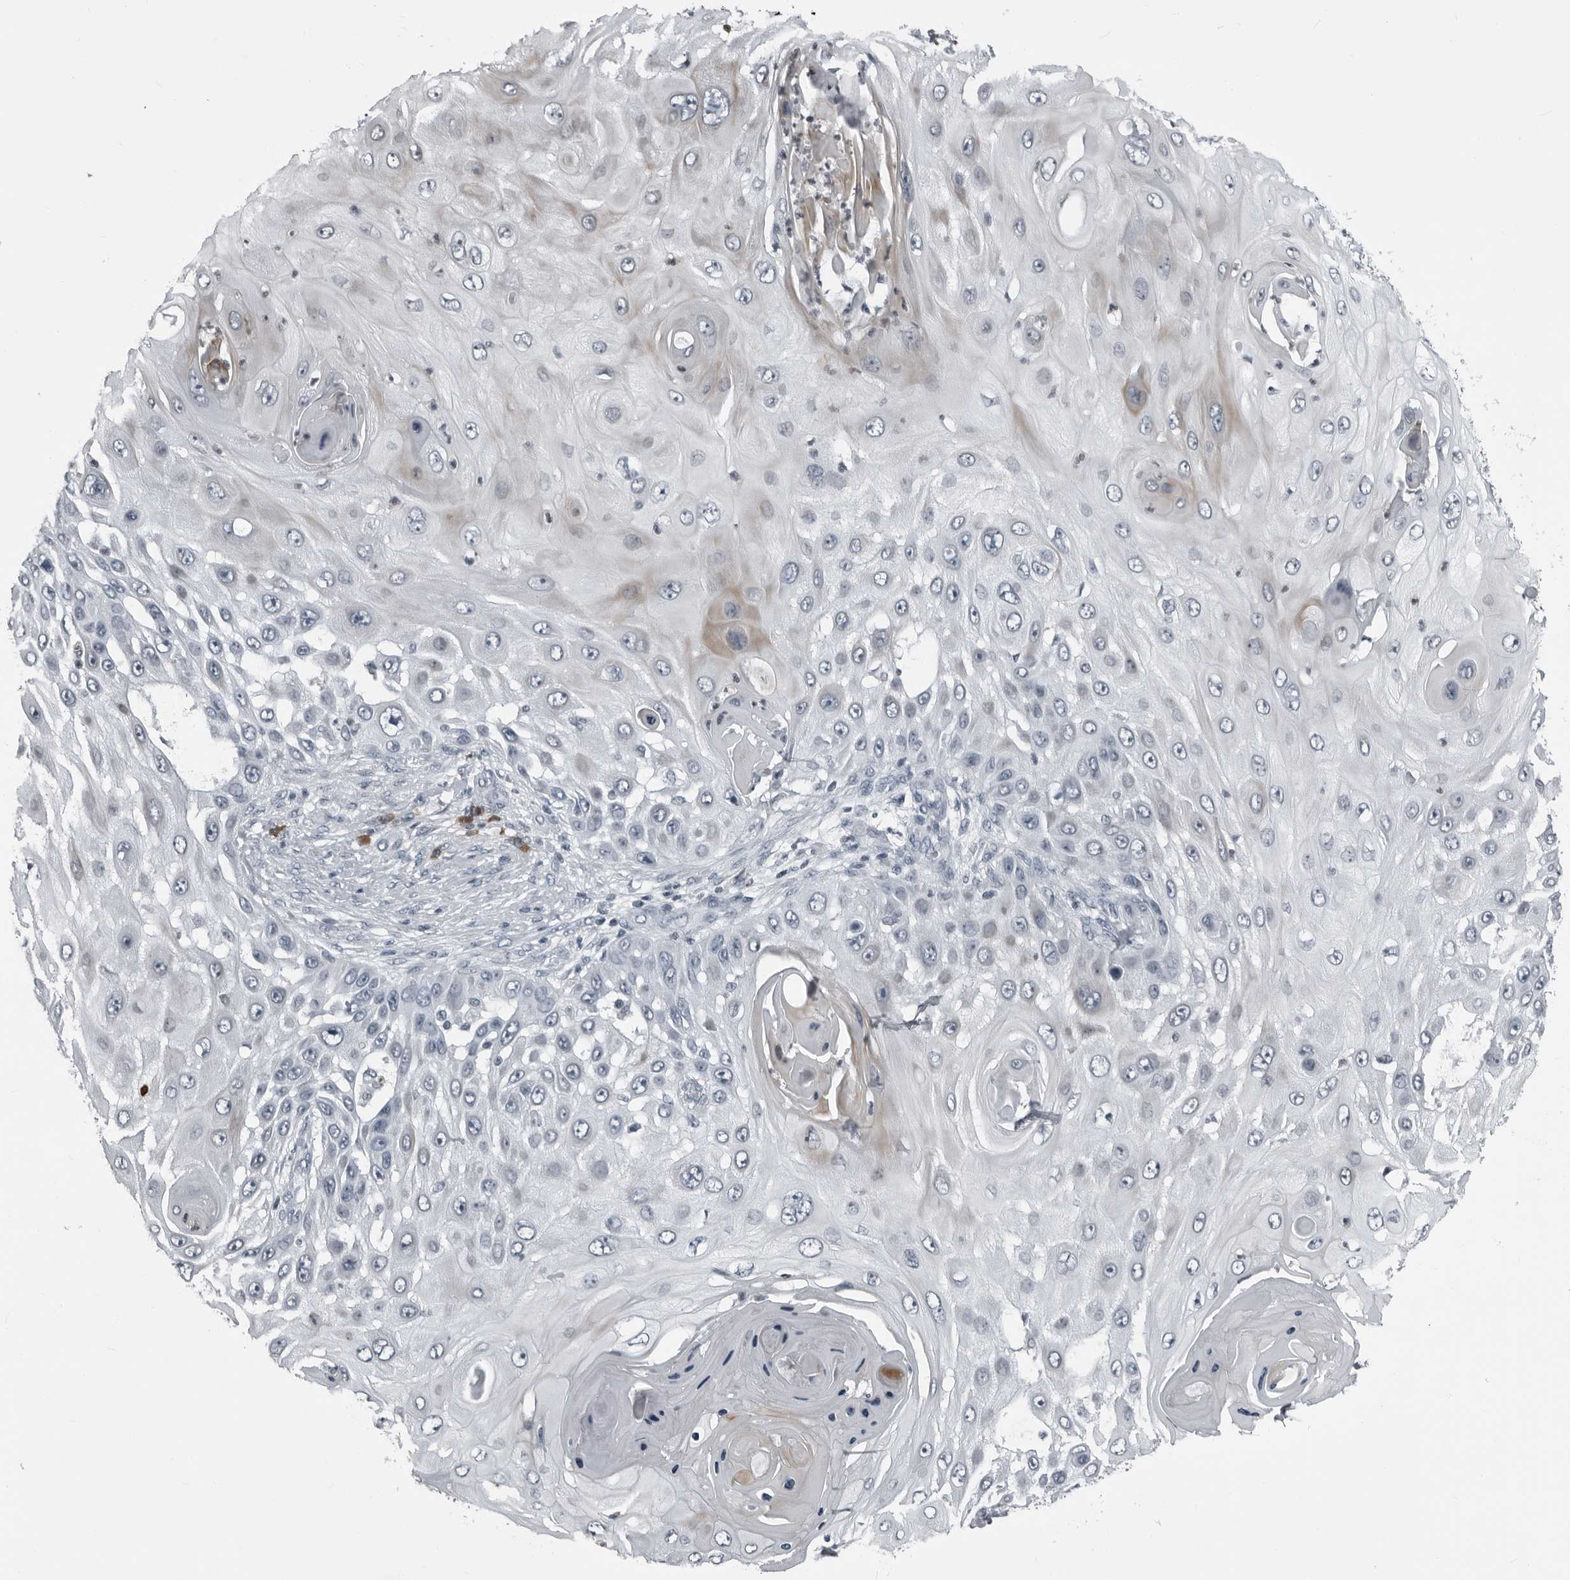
{"staining": {"intensity": "weak", "quantity": "<25%", "location": "cytoplasmic/membranous"}, "tissue": "skin cancer", "cell_type": "Tumor cells", "image_type": "cancer", "snomed": [{"axis": "morphology", "description": "Squamous cell carcinoma, NOS"}, {"axis": "topography", "description": "Skin"}], "caption": "IHC photomicrograph of neoplastic tissue: human skin cancer (squamous cell carcinoma) stained with DAB exhibits no significant protein staining in tumor cells.", "gene": "RTCA", "patient": {"sex": "female", "age": 44}}